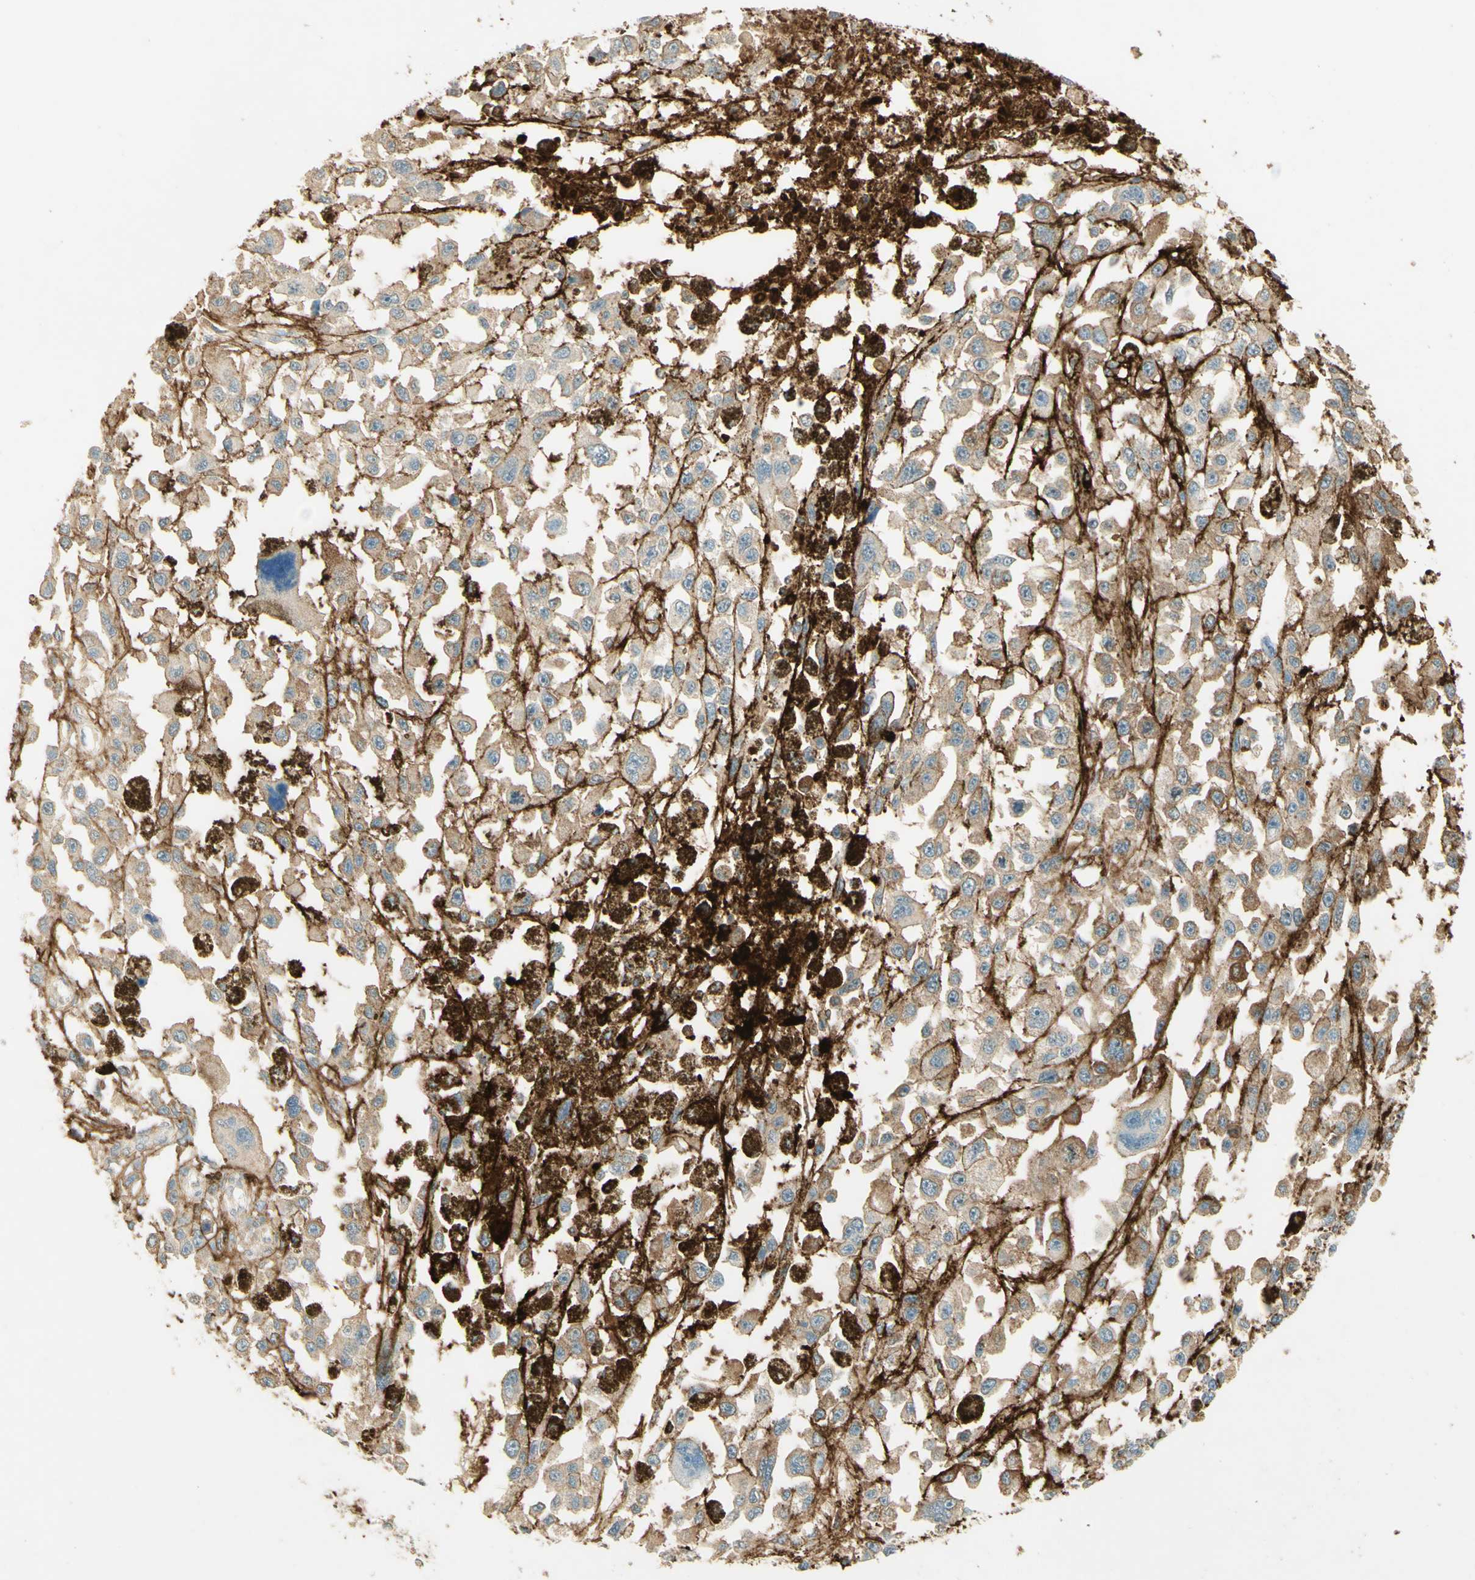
{"staining": {"intensity": "strong", "quantity": "<25%", "location": "cytoplasmic/membranous"}, "tissue": "melanoma", "cell_type": "Tumor cells", "image_type": "cancer", "snomed": [{"axis": "morphology", "description": "Malignant melanoma, Metastatic site"}, {"axis": "topography", "description": "Lymph node"}], "caption": "This micrograph reveals immunohistochemistry (IHC) staining of melanoma, with medium strong cytoplasmic/membranous positivity in about <25% of tumor cells.", "gene": "TNN", "patient": {"sex": "male", "age": 59}}